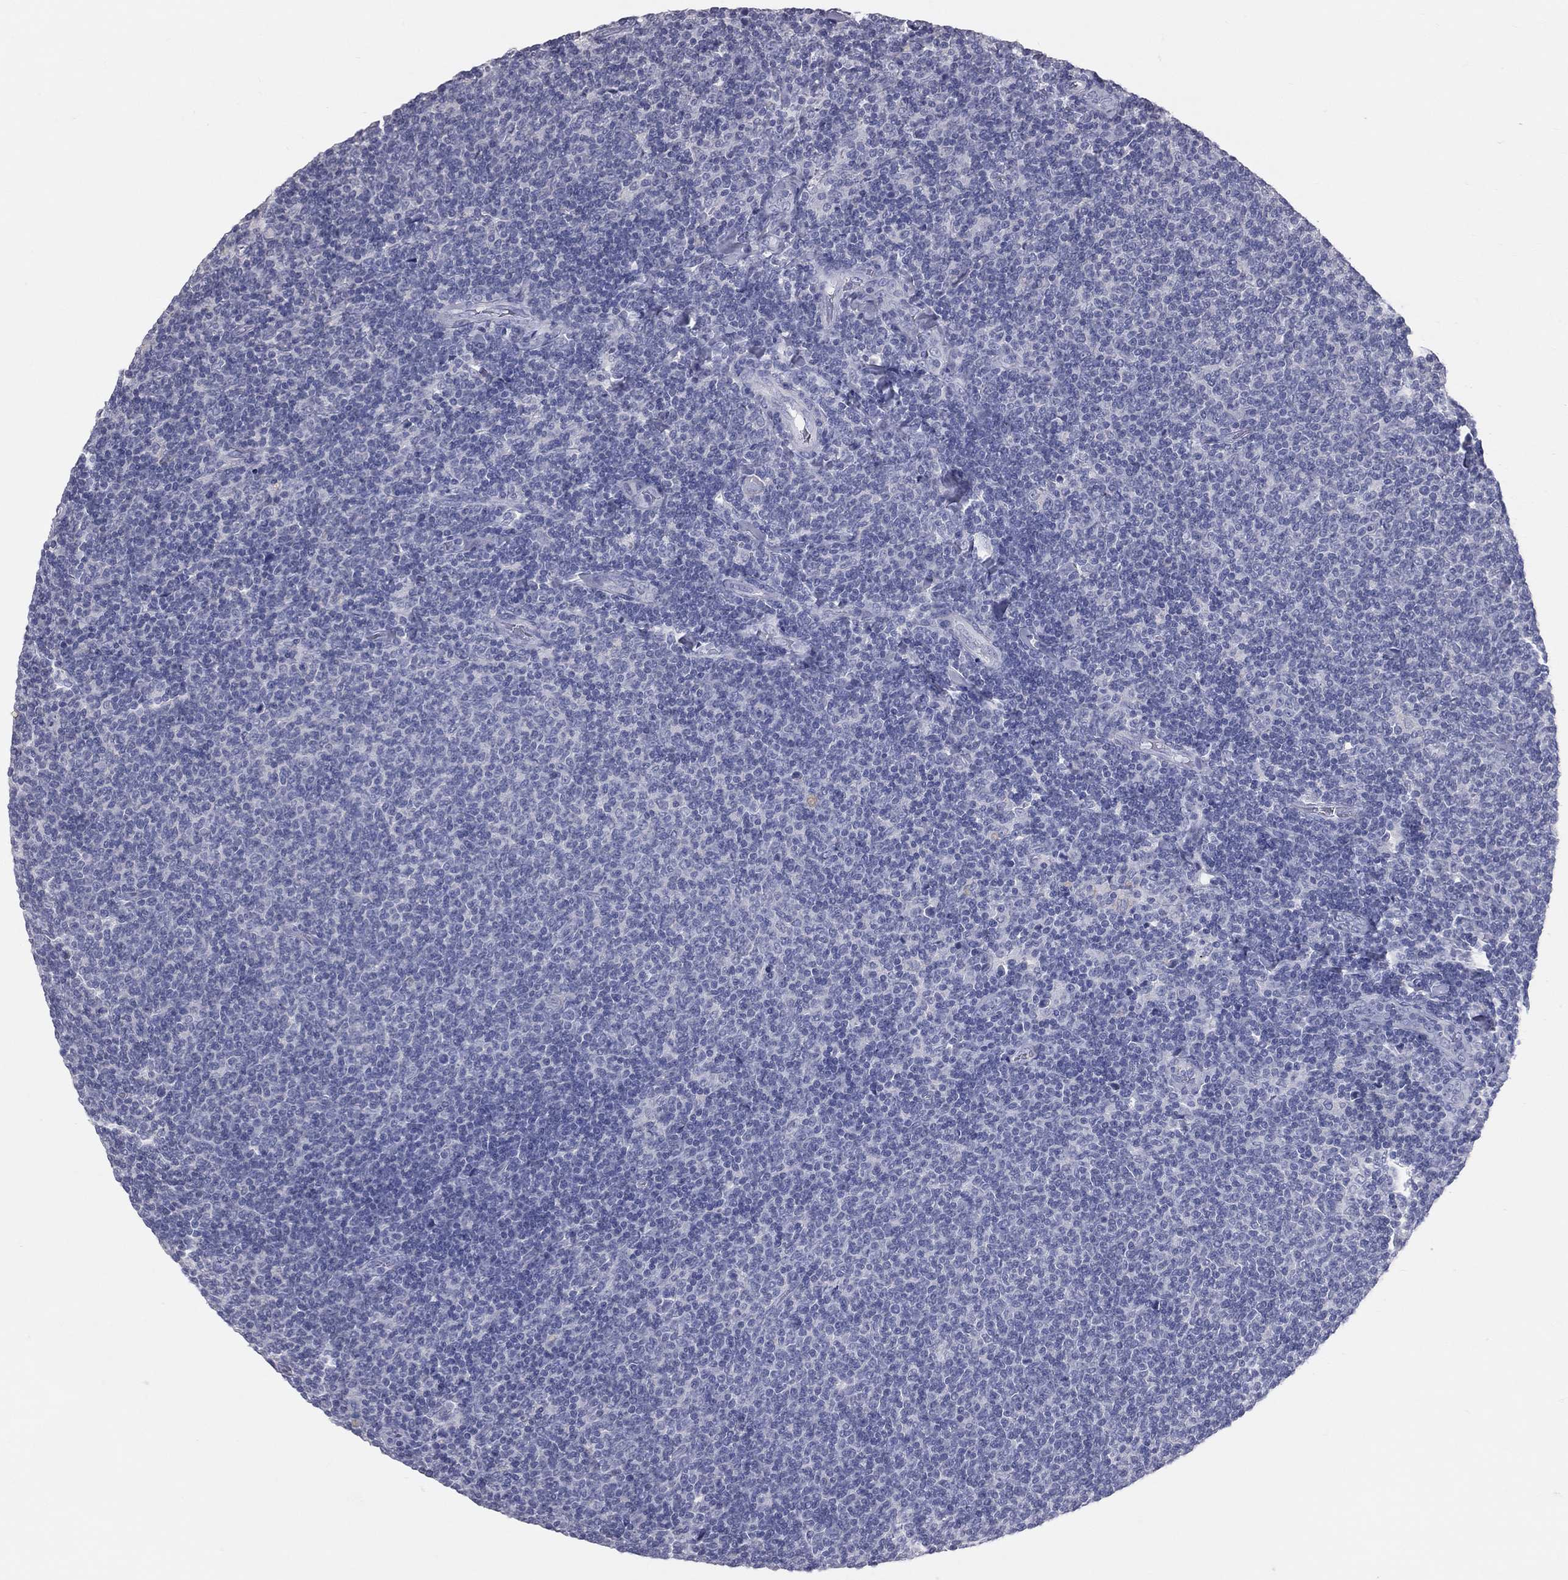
{"staining": {"intensity": "negative", "quantity": "none", "location": "none"}, "tissue": "lymphoma", "cell_type": "Tumor cells", "image_type": "cancer", "snomed": [{"axis": "morphology", "description": "Malignant lymphoma, non-Hodgkin's type, Low grade"}, {"axis": "topography", "description": "Lymph node"}], "caption": "Tumor cells are negative for brown protein staining in lymphoma.", "gene": "TFPI2", "patient": {"sex": "male", "age": 52}}